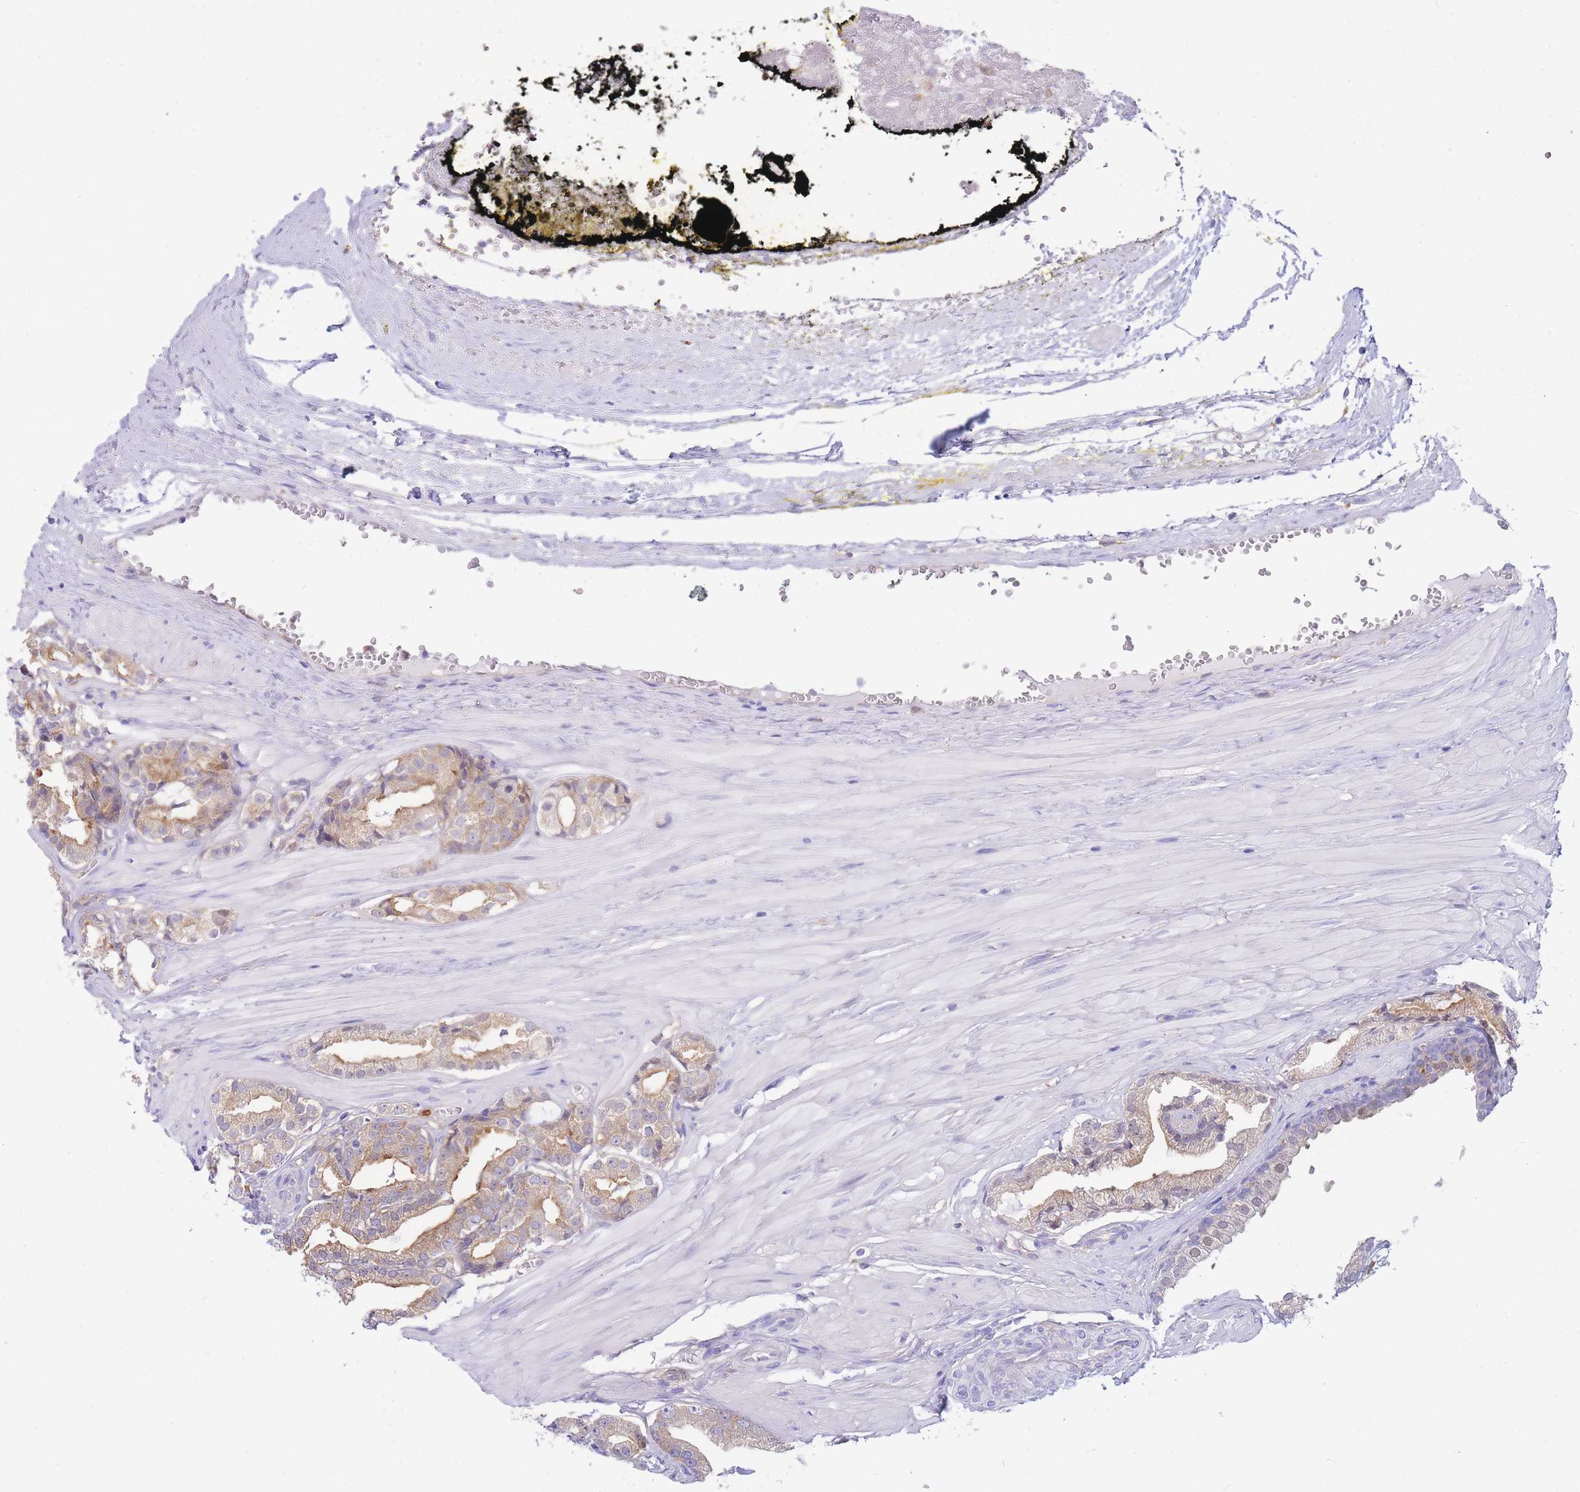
{"staining": {"intensity": "moderate", "quantity": "25%-75%", "location": "cytoplasmic/membranous"}, "tissue": "prostate cancer", "cell_type": "Tumor cells", "image_type": "cancer", "snomed": [{"axis": "morphology", "description": "Adenocarcinoma, High grade"}, {"axis": "topography", "description": "Prostate"}], "caption": "Protein expression analysis of human adenocarcinoma (high-grade) (prostate) reveals moderate cytoplasmic/membranous positivity in about 25%-75% of tumor cells.", "gene": "NAMPT", "patient": {"sex": "male", "age": 71}}